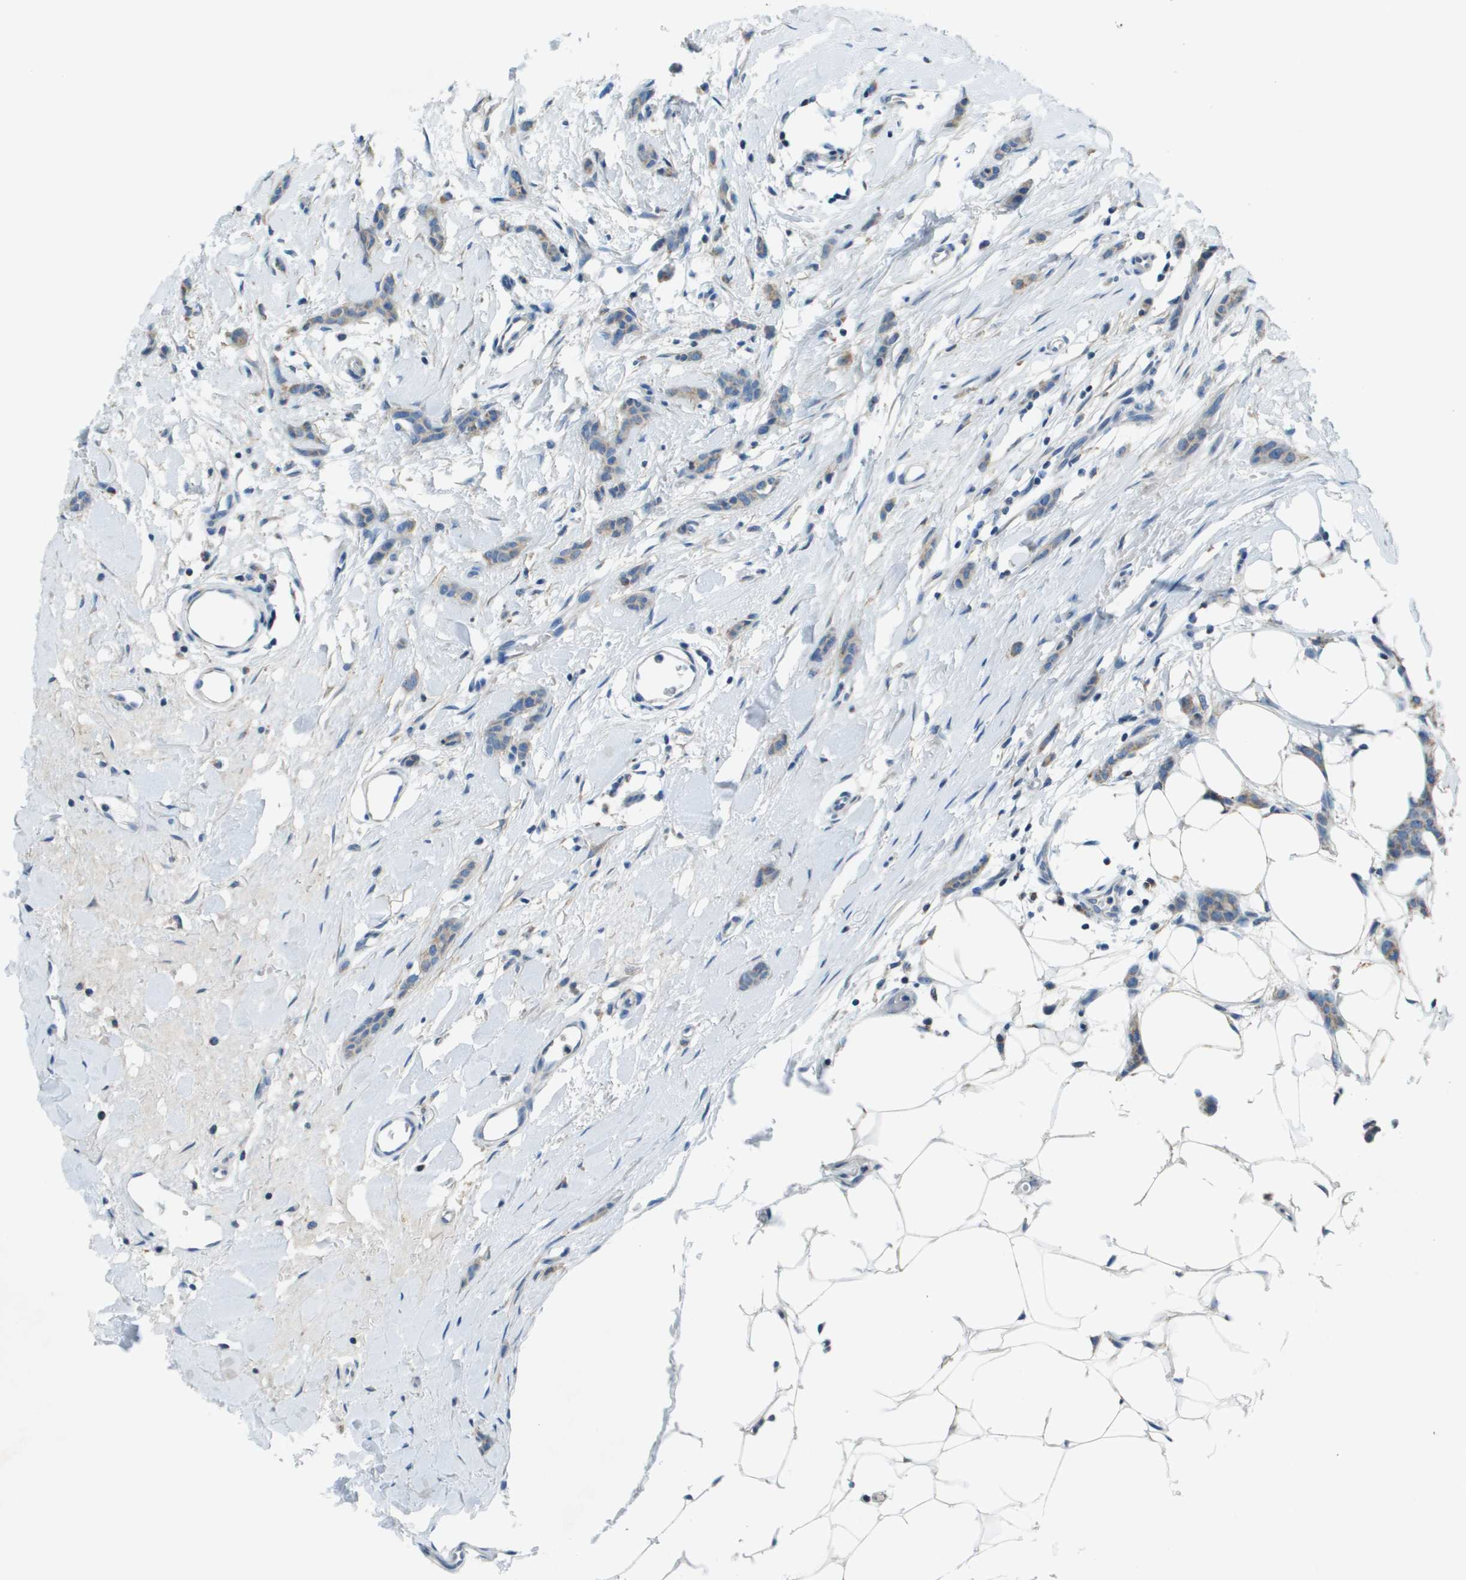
{"staining": {"intensity": "negative", "quantity": "none", "location": "none"}, "tissue": "breast cancer", "cell_type": "Tumor cells", "image_type": "cancer", "snomed": [{"axis": "morphology", "description": "Lobular carcinoma"}, {"axis": "topography", "description": "Skin"}, {"axis": "topography", "description": "Breast"}], "caption": "A micrograph of human breast lobular carcinoma is negative for staining in tumor cells. (DAB (3,3'-diaminobenzidine) IHC with hematoxylin counter stain).", "gene": "SDC1", "patient": {"sex": "female", "age": 46}}